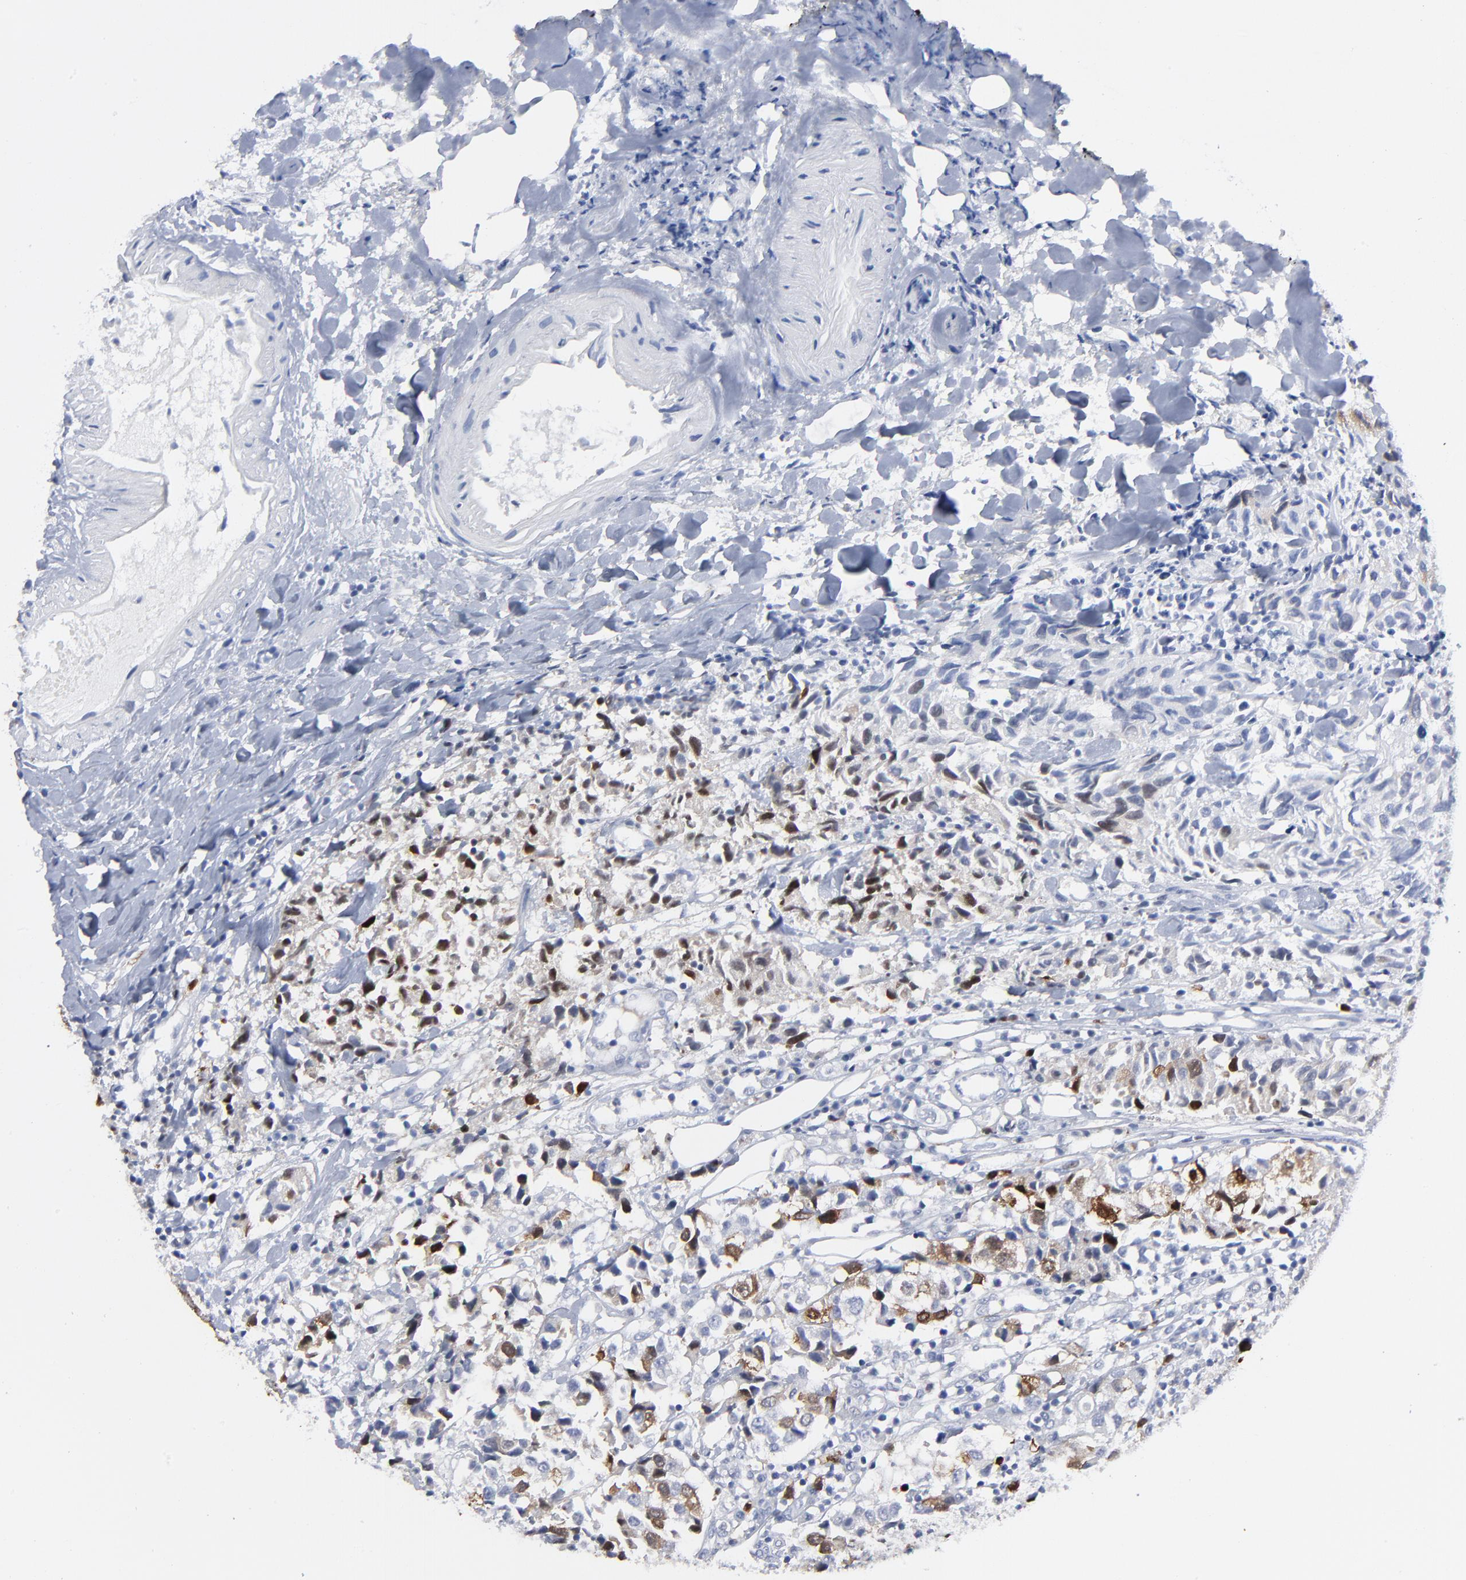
{"staining": {"intensity": "strong", "quantity": "<25%", "location": "cytoplasmic/membranous,nuclear"}, "tissue": "urothelial cancer", "cell_type": "Tumor cells", "image_type": "cancer", "snomed": [{"axis": "morphology", "description": "Urothelial carcinoma, High grade"}, {"axis": "topography", "description": "Urinary bladder"}], "caption": "Protein staining exhibits strong cytoplasmic/membranous and nuclear positivity in approximately <25% of tumor cells in urothelial cancer. Using DAB (brown) and hematoxylin (blue) stains, captured at high magnification using brightfield microscopy.", "gene": "CDK1", "patient": {"sex": "female", "age": 75}}